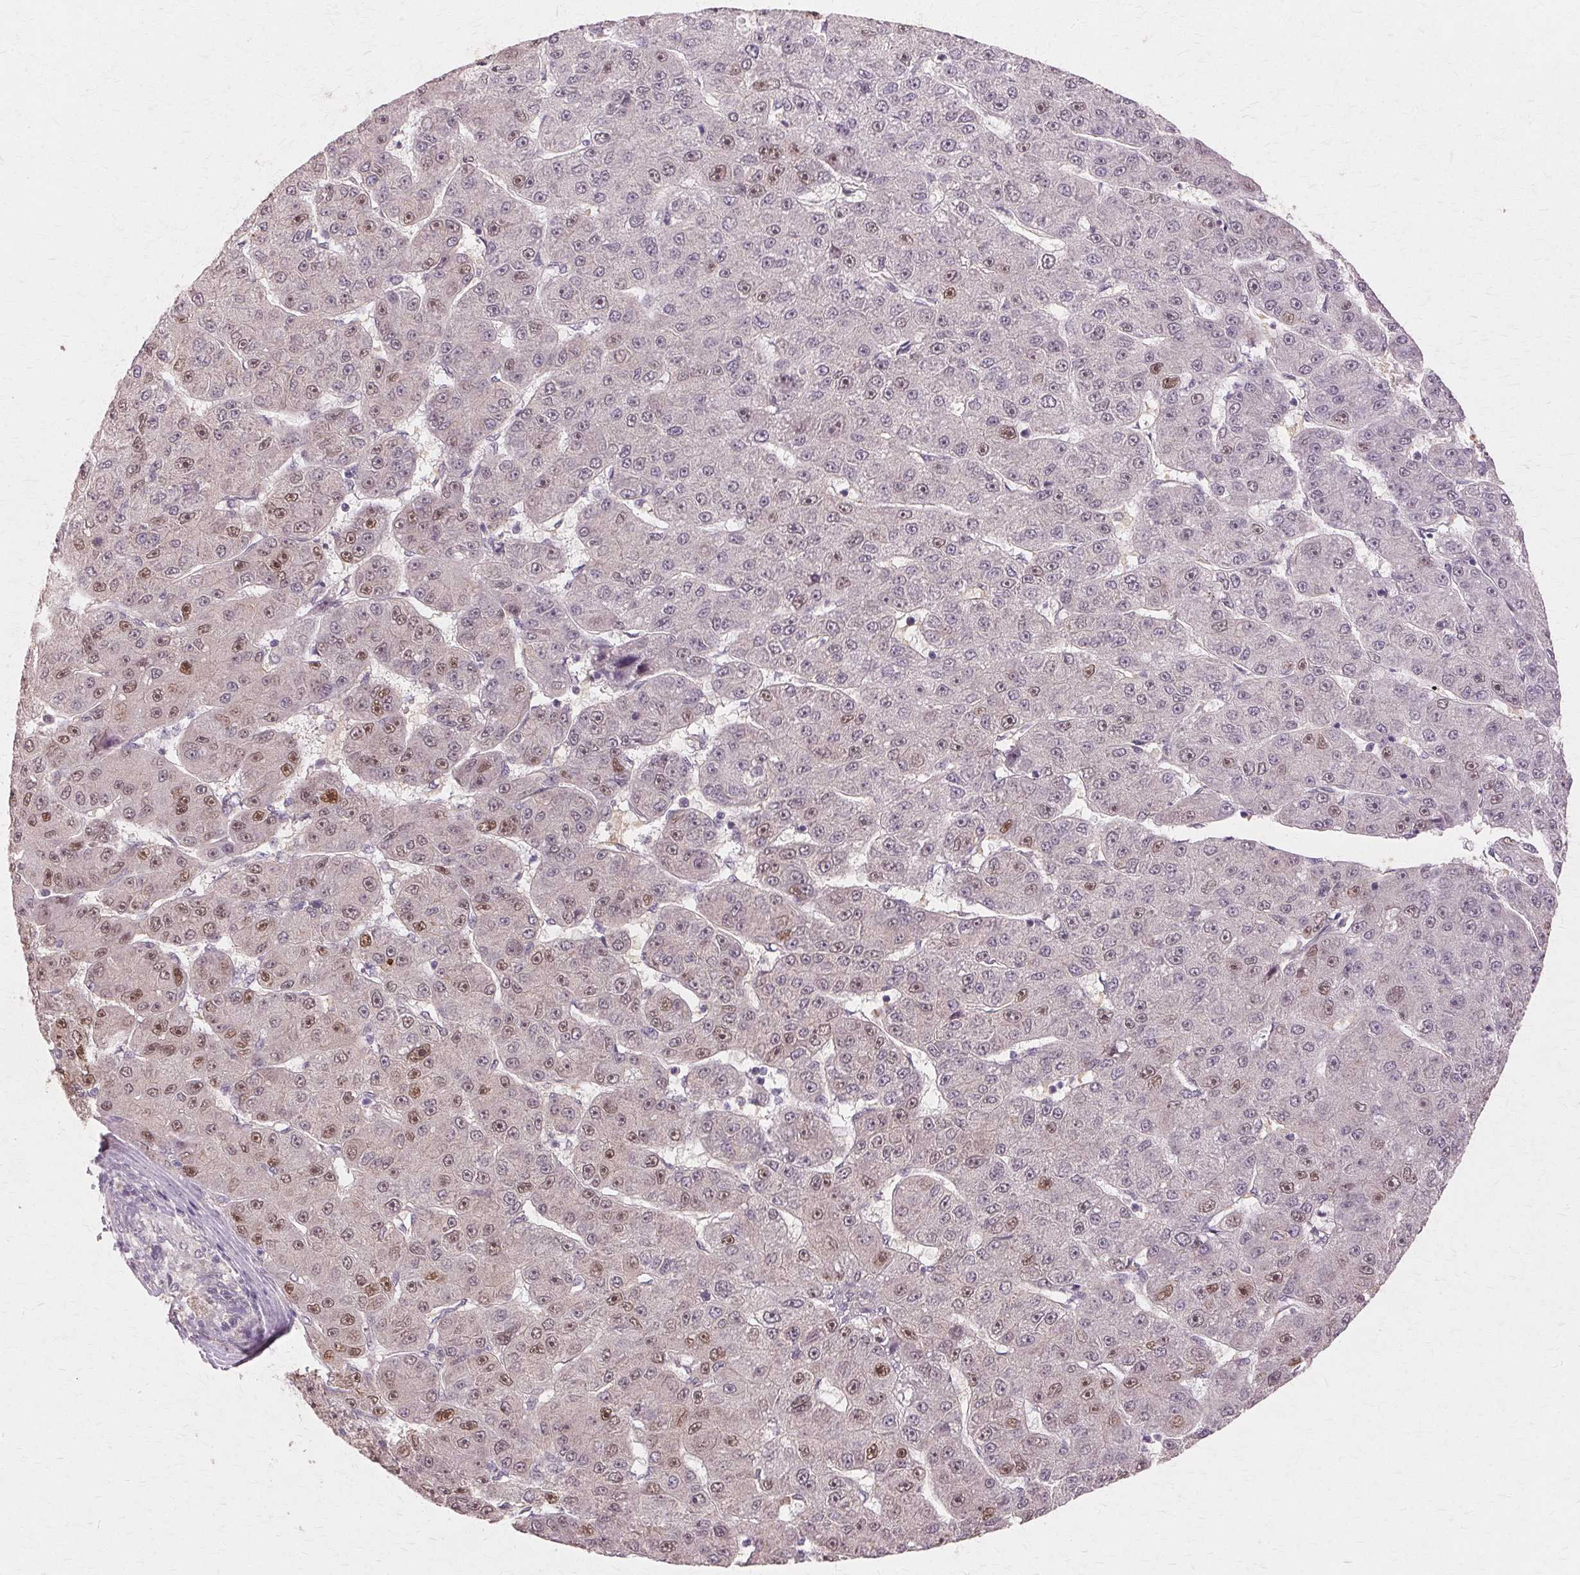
{"staining": {"intensity": "moderate", "quantity": "<25%", "location": "nuclear"}, "tissue": "liver cancer", "cell_type": "Tumor cells", "image_type": "cancer", "snomed": [{"axis": "morphology", "description": "Carcinoma, Hepatocellular, NOS"}, {"axis": "topography", "description": "Liver"}], "caption": "DAB (3,3'-diaminobenzidine) immunohistochemical staining of liver cancer (hepatocellular carcinoma) demonstrates moderate nuclear protein positivity in approximately <25% of tumor cells.", "gene": "PRMT5", "patient": {"sex": "male", "age": 67}}